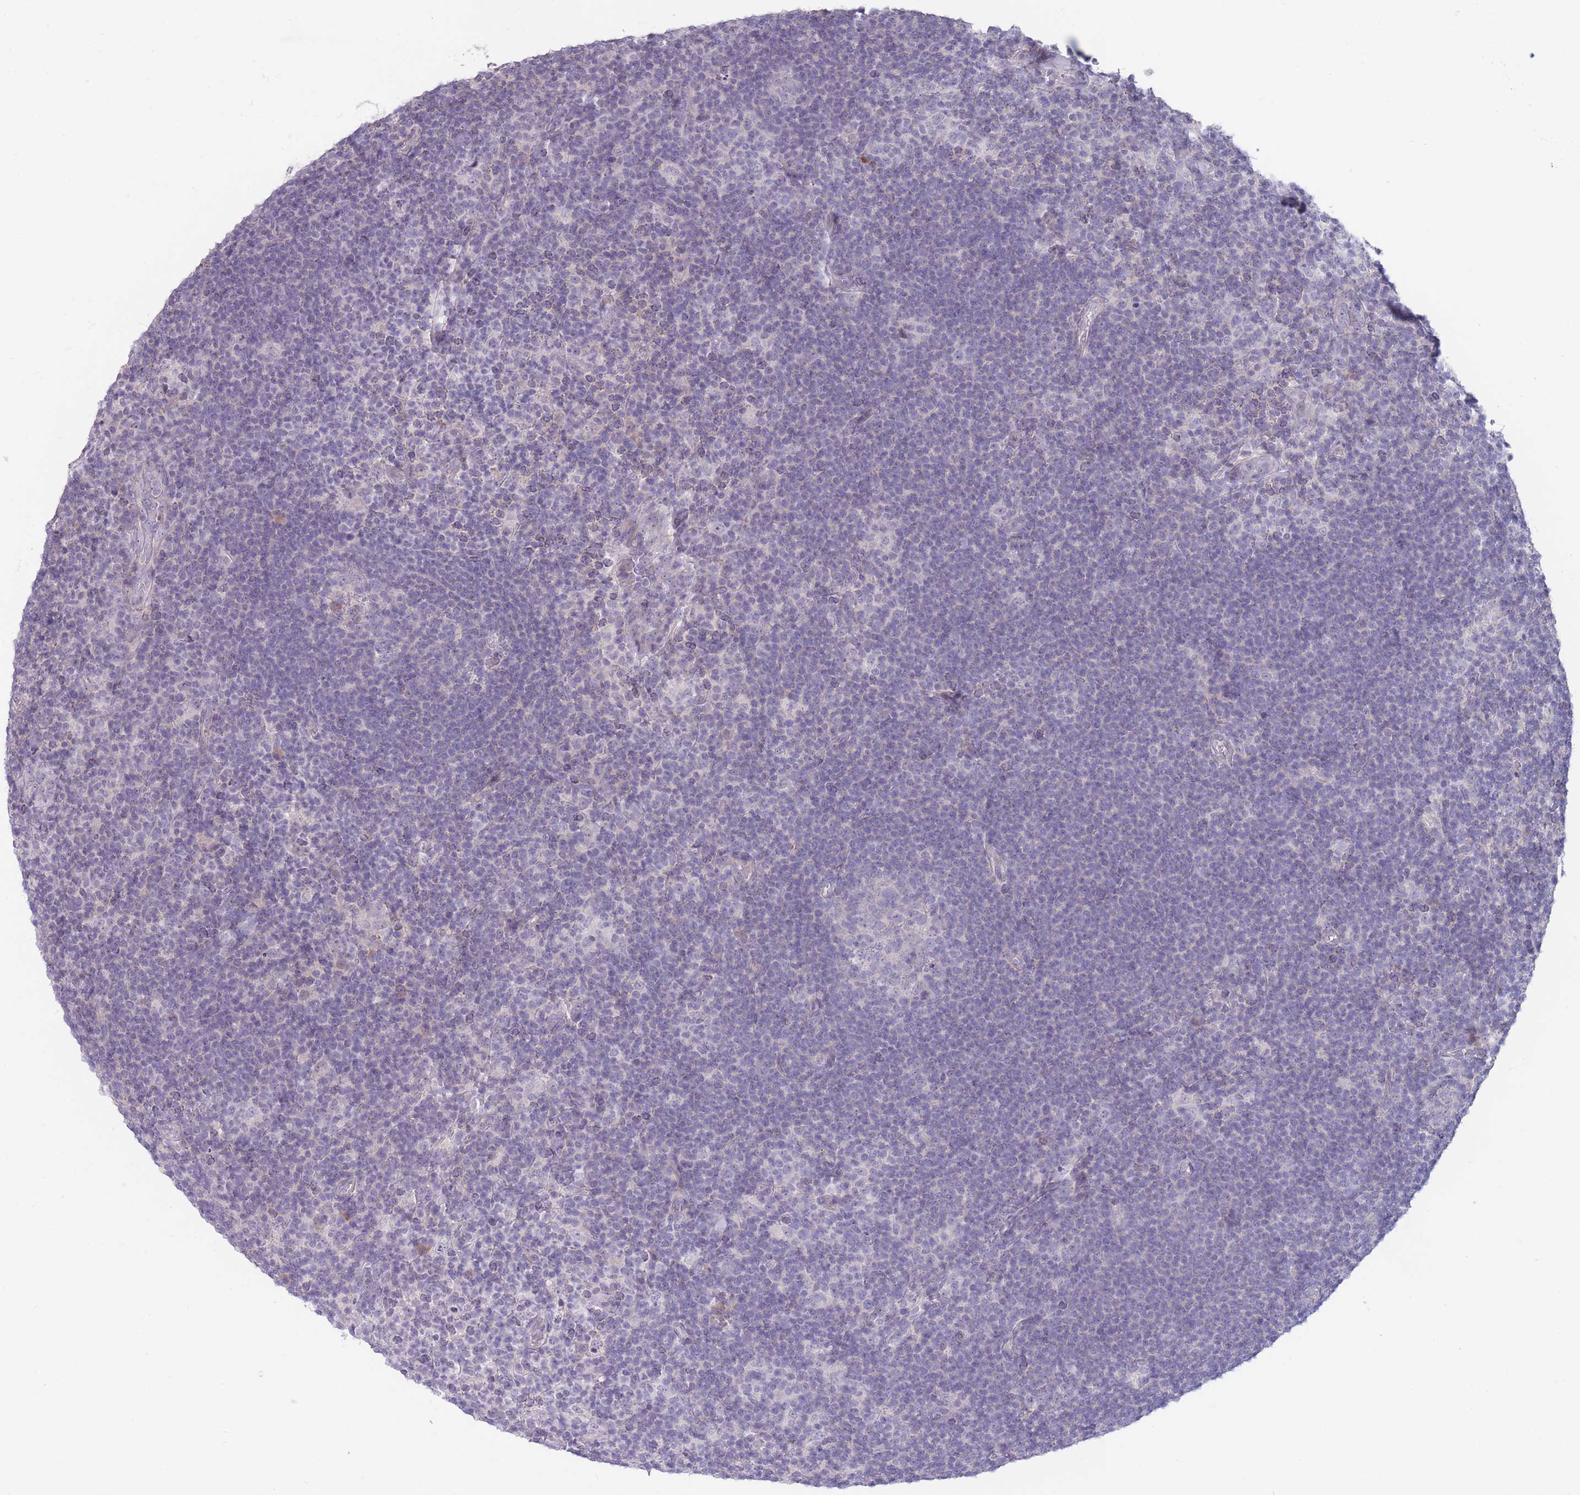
{"staining": {"intensity": "negative", "quantity": "none", "location": "none"}, "tissue": "lymphoma", "cell_type": "Tumor cells", "image_type": "cancer", "snomed": [{"axis": "morphology", "description": "Hodgkin's disease, NOS"}, {"axis": "topography", "description": "Lymph node"}], "caption": "The image displays no significant expression in tumor cells of Hodgkin's disease.", "gene": "PAIP2B", "patient": {"sex": "female", "age": 57}}